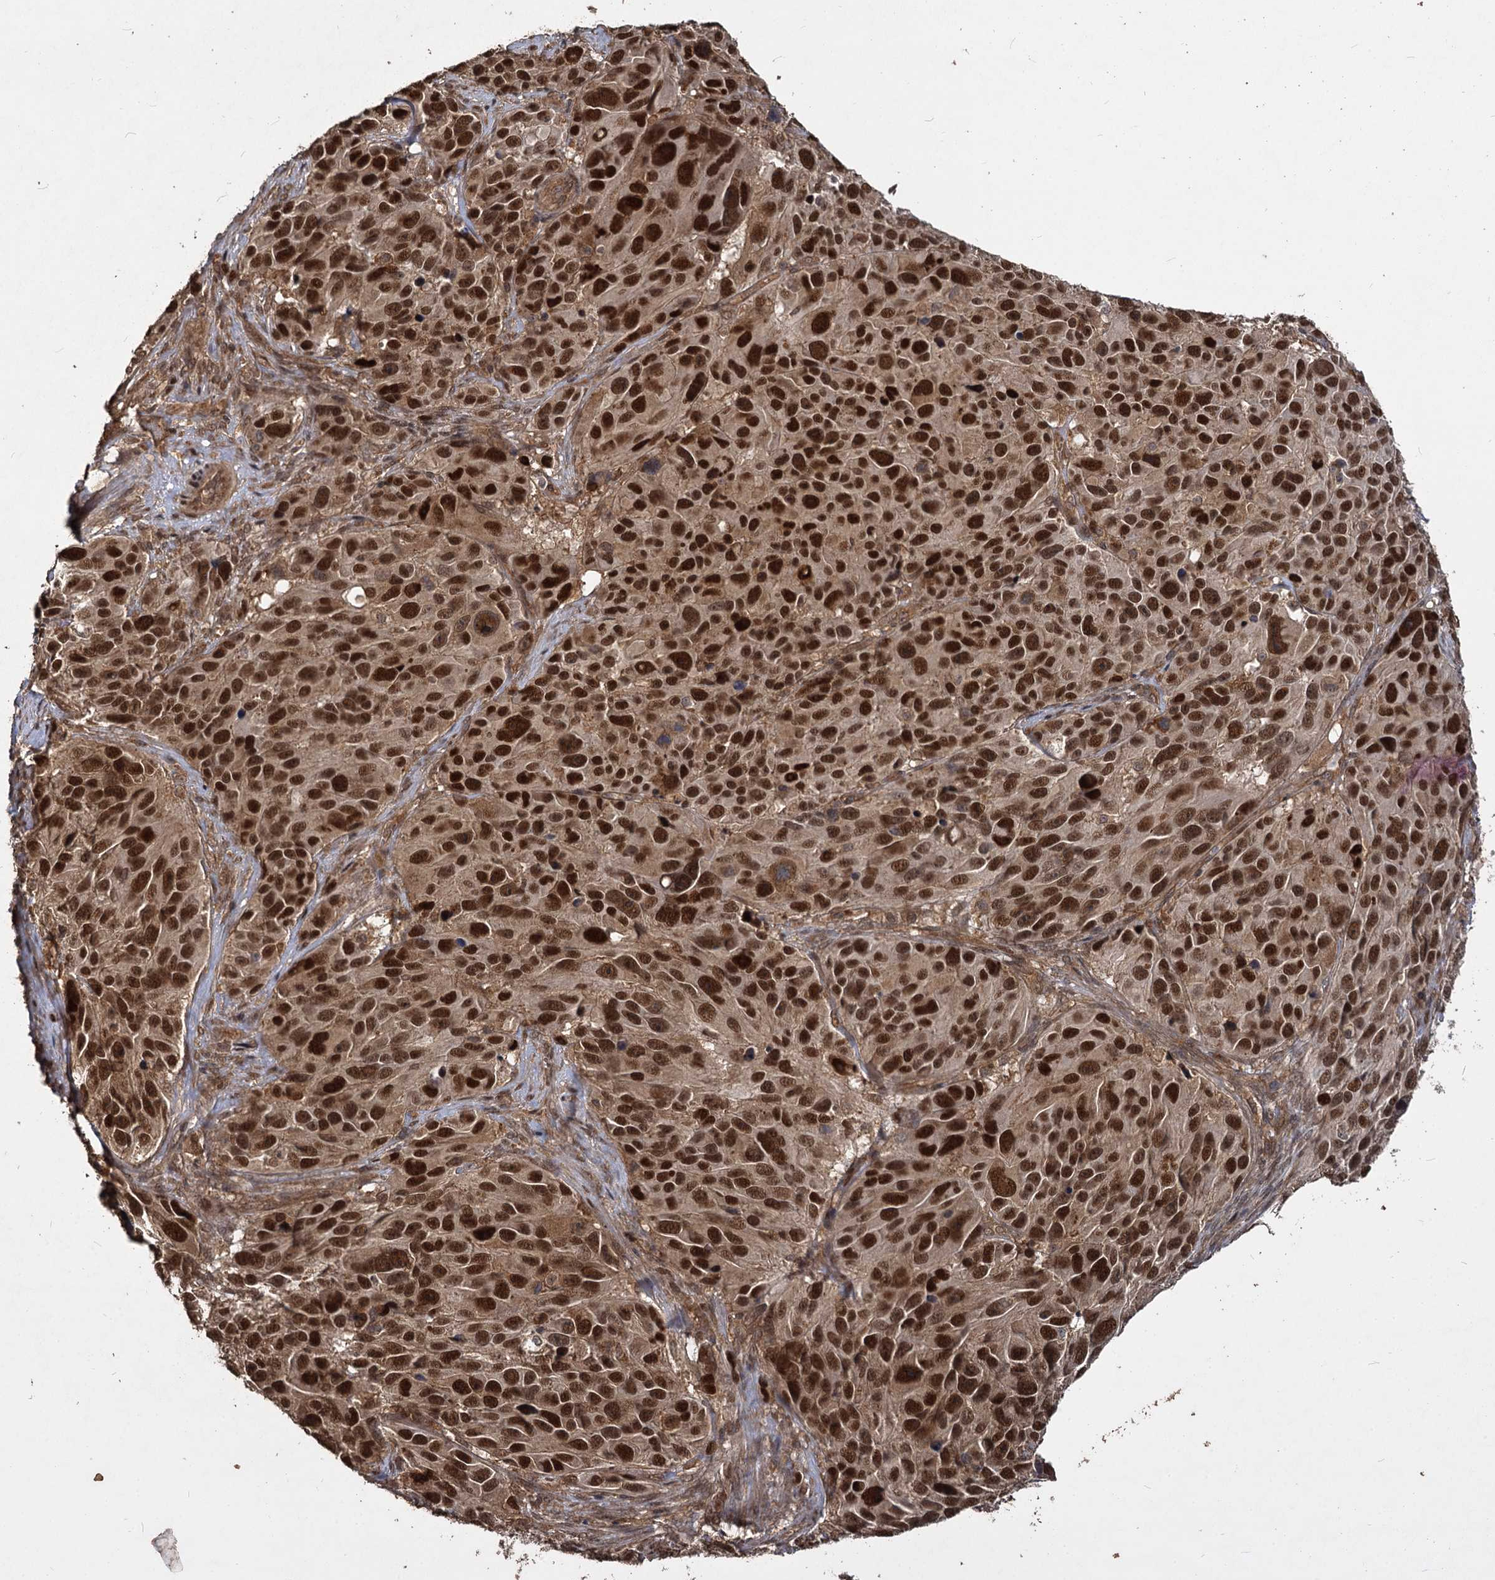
{"staining": {"intensity": "strong", "quantity": ">75%", "location": "nuclear"}, "tissue": "melanoma", "cell_type": "Tumor cells", "image_type": "cancer", "snomed": [{"axis": "morphology", "description": "Malignant melanoma, NOS"}, {"axis": "topography", "description": "Skin"}], "caption": "Malignant melanoma stained with immunohistochemistry displays strong nuclear staining in about >75% of tumor cells.", "gene": "VPS51", "patient": {"sex": "male", "age": 84}}